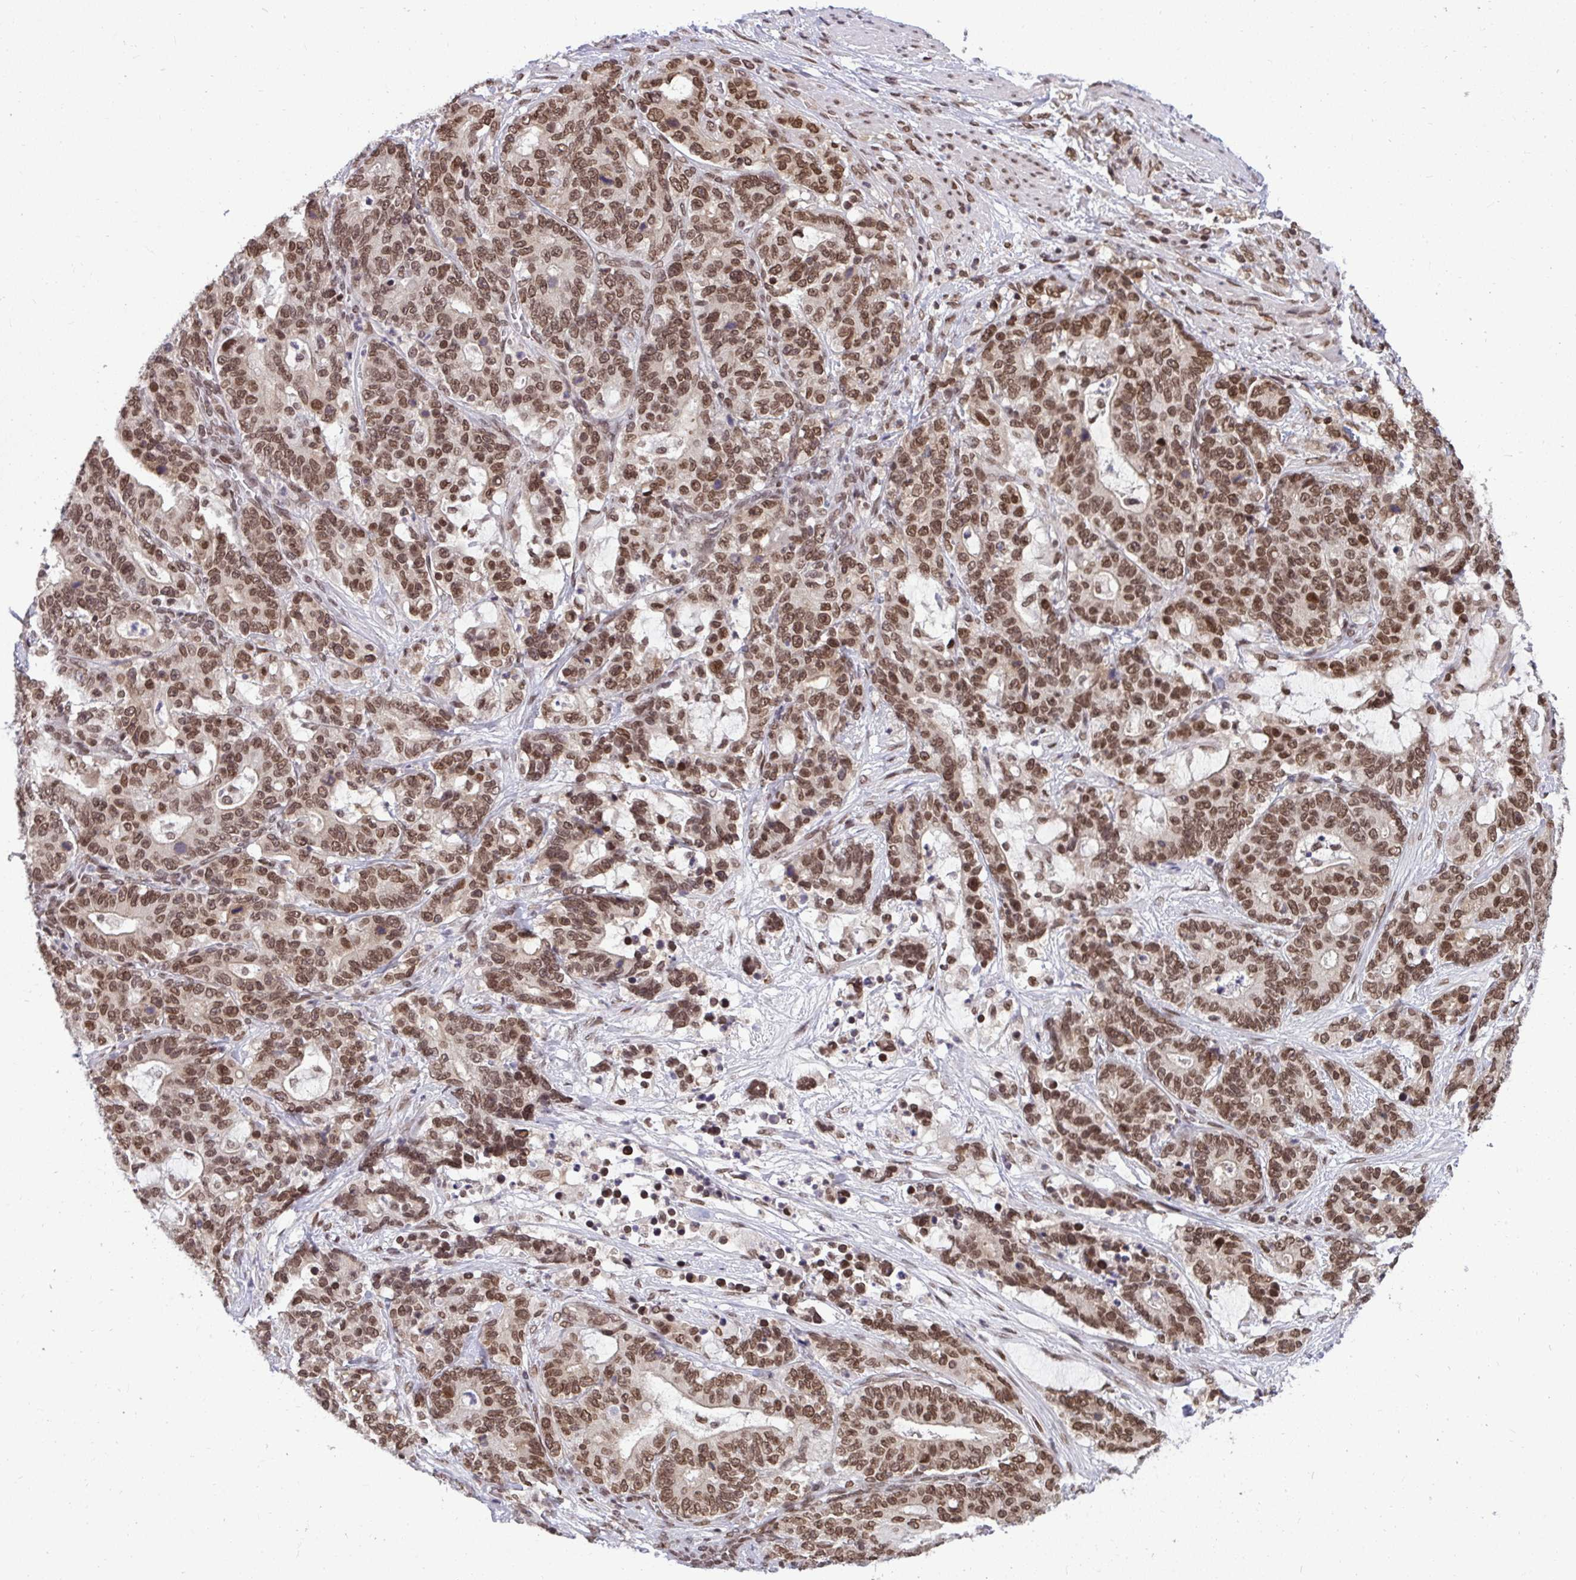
{"staining": {"intensity": "moderate", "quantity": ">75%", "location": "nuclear"}, "tissue": "stomach cancer", "cell_type": "Tumor cells", "image_type": "cancer", "snomed": [{"axis": "morphology", "description": "Normal tissue, NOS"}, {"axis": "morphology", "description": "Adenocarcinoma, NOS"}, {"axis": "topography", "description": "Stomach"}], "caption": "Human stomach cancer (adenocarcinoma) stained for a protein (brown) displays moderate nuclear positive expression in approximately >75% of tumor cells.", "gene": "JPT1", "patient": {"sex": "female", "age": 64}}